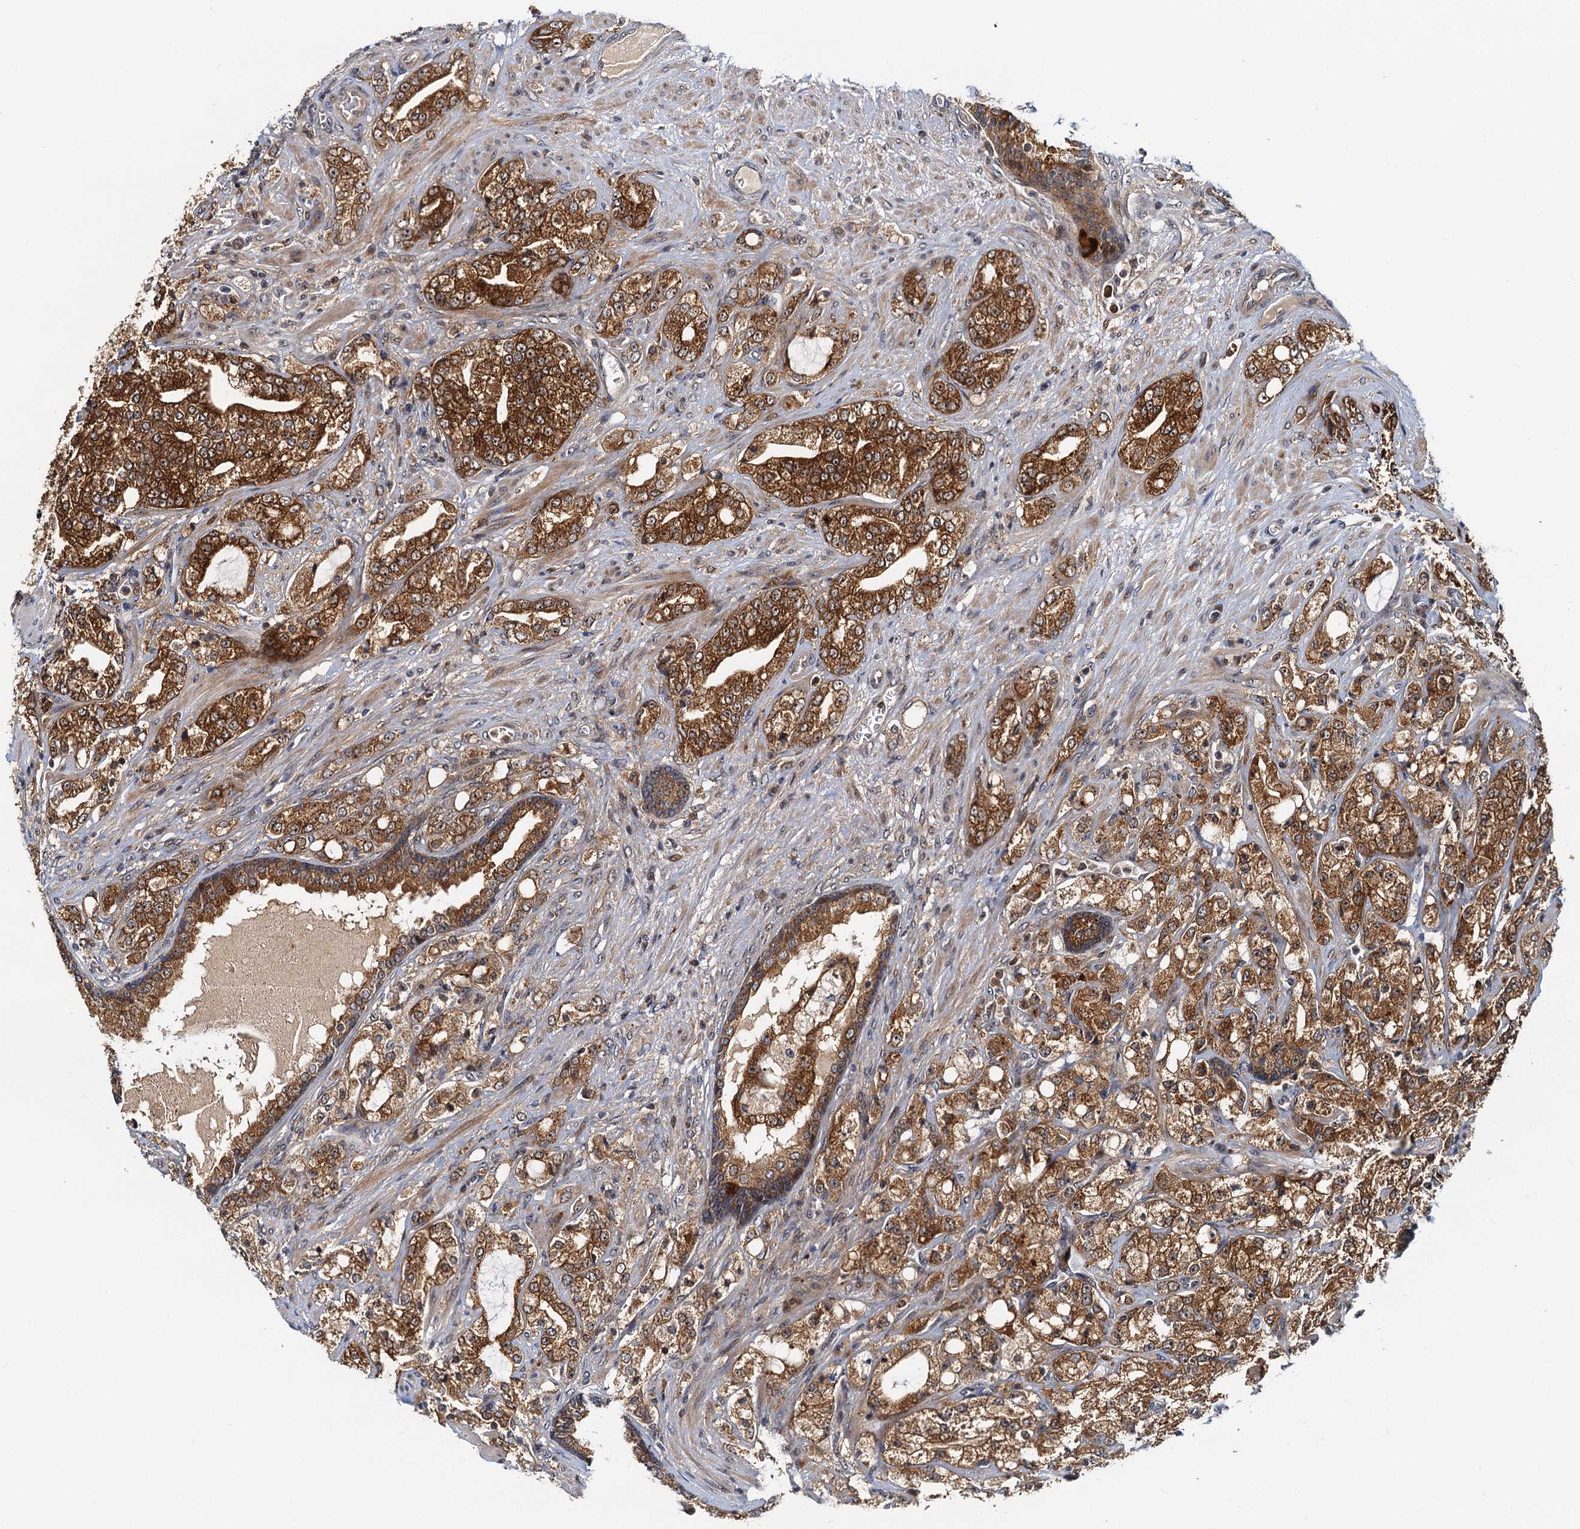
{"staining": {"intensity": "strong", "quantity": ">75%", "location": "cytoplasmic/membranous,nuclear"}, "tissue": "prostate cancer", "cell_type": "Tumor cells", "image_type": "cancer", "snomed": [{"axis": "morphology", "description": "Adenocarcinoma, High grade"}, {"axis": "topography", "description": "Prostate"}], "caption": "Protein staining of prostate cancer tissue reveals strong cytoplasmic/membranous and nuclear positivity in approximately >75% of tumor cells. The protein is shown in brown color, while the nuclei are stained blue.", "gene": "TOLLIP", "patient": {"sex": "male", "age": 64}}